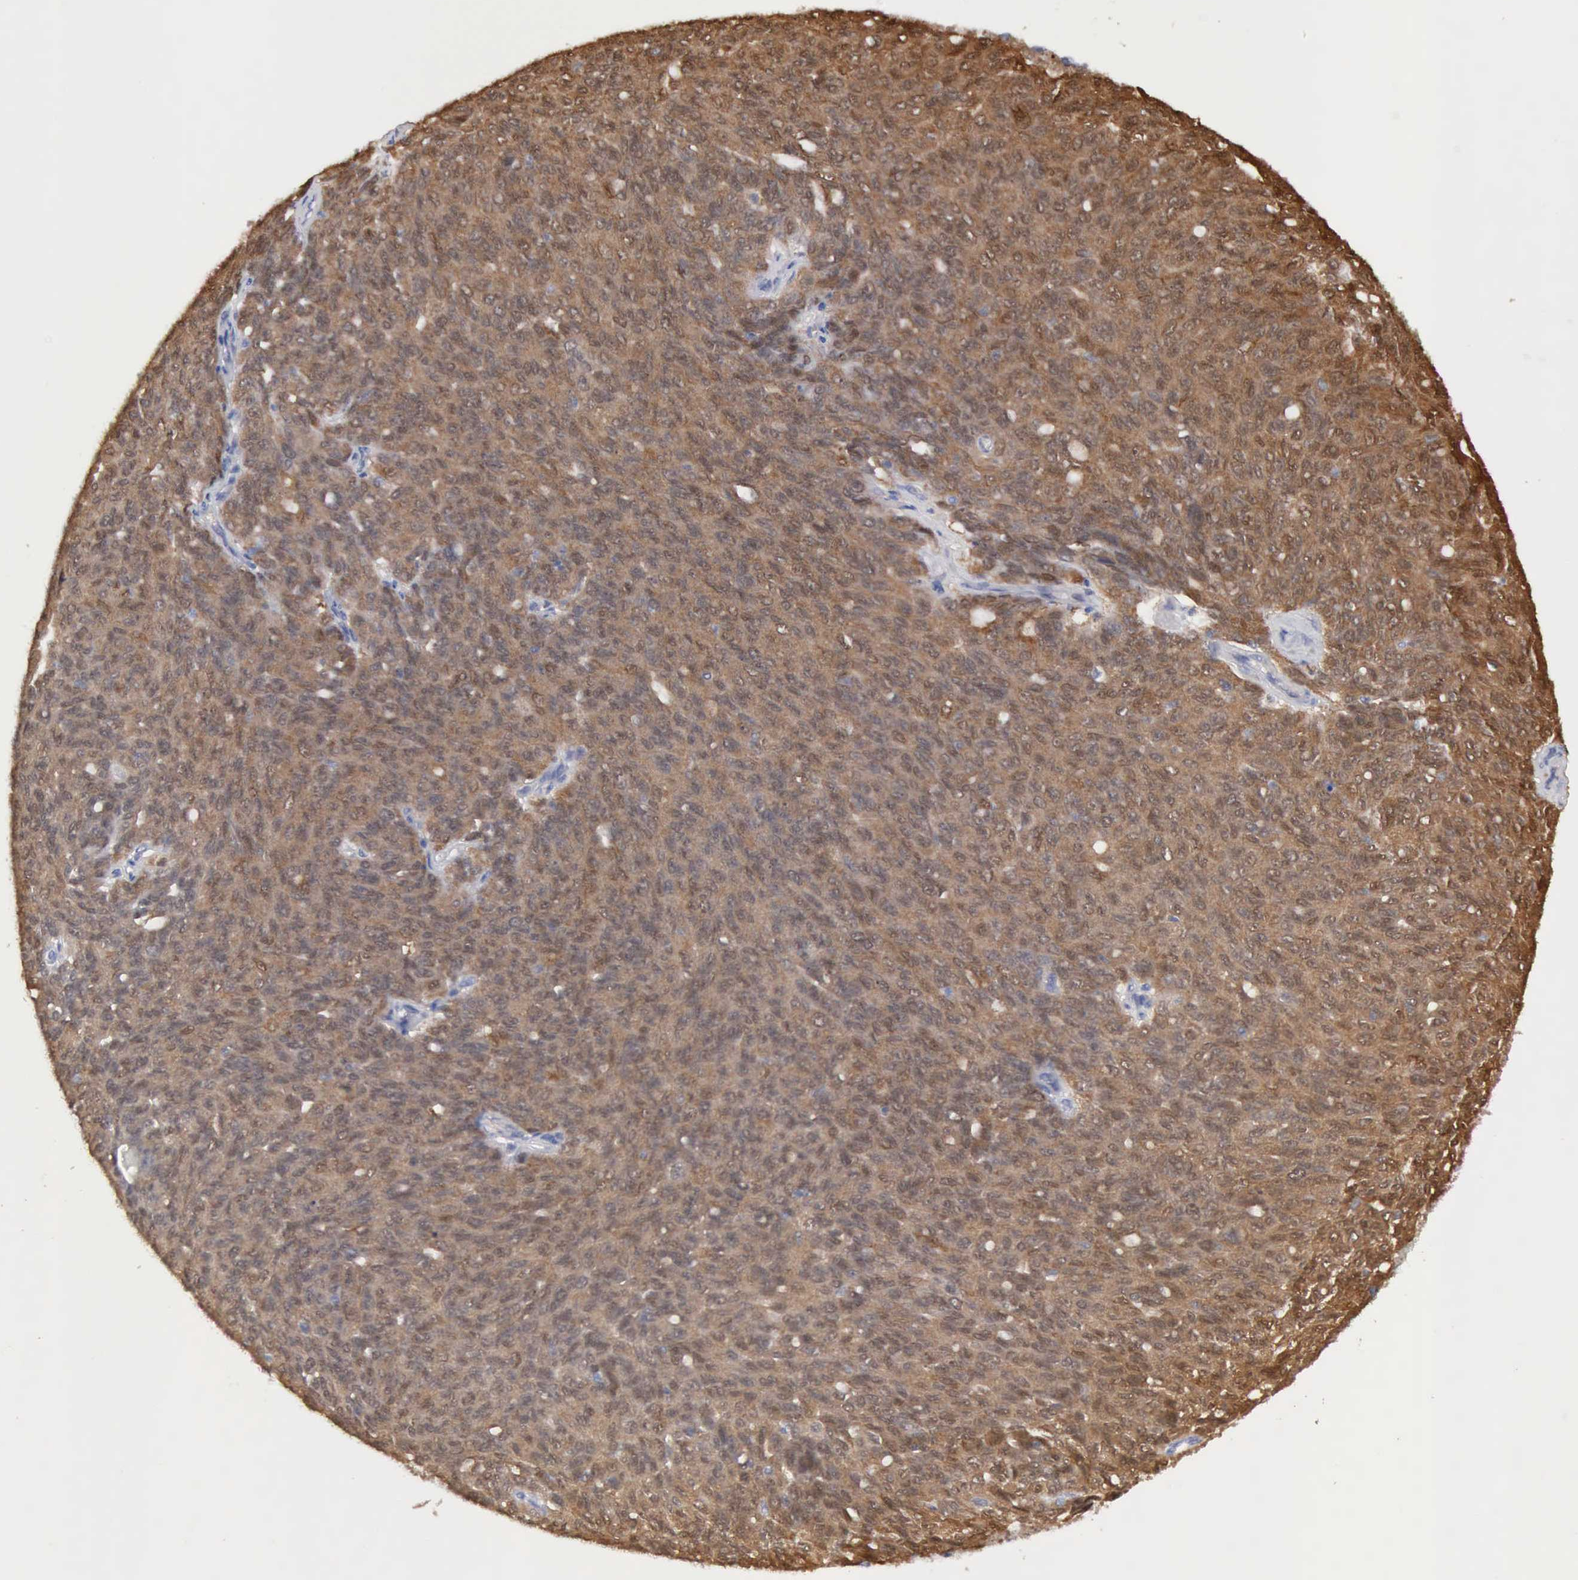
{"staining": {"intensity": "moderate", "quantity": ">75%", "location": "cytoplasmic/membranous,nuclear"}, "tissue": "ovarian cancer", "cell_type": "Tumor cells", "image_type": "cancer", "snomed": [{"axis": "morphology", "description": "Carcinoma, endometroid"}, {"axis": "topography", "description": "Ovary"}], "caption": "Tumor cells demonstrate medium levels of moderate cytoplasmic/membranous and nuclear expression in approximately >75% of cells in human ovarian endometroid carcinoma. (IHC, brightfield microscopy, high magnification).", "gene": "PTGR2", "patient": {"sex": "female", "age": 60}}